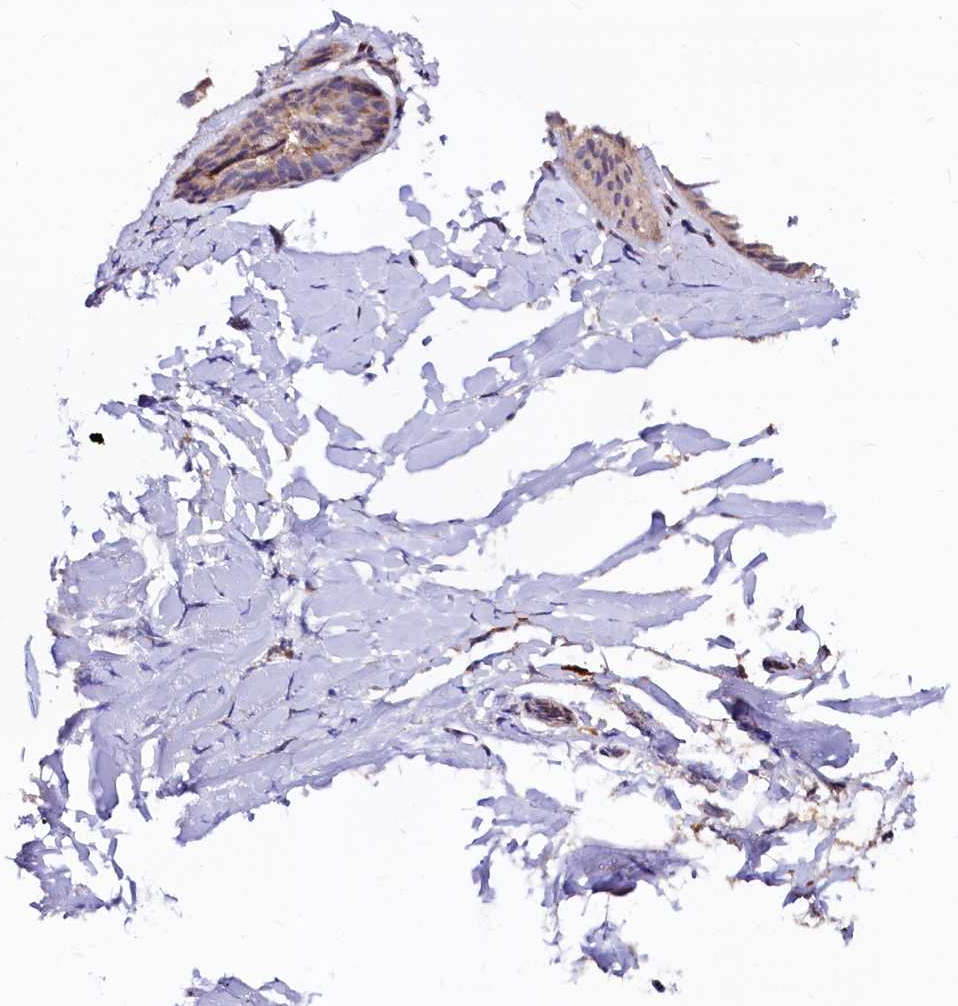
{"staining": {"intensity": "weak", "quantity": "<25%", "location": "cytoplasmic/membranous"}, "tissue": "adipose tissue", "cell_type": "Adipocytes", "image_type": "normal", "snomed": [{"axis": "morphology", "description": "Normal tissue, NOS"}, {"axis": "morphology", "description": "Fibrosis, NOS"}, {"axis": "topography", "description": "Breast"}, {"axis": "topography", "description": "Adipose tissue"}], "caption": "Adipocytes are negative for protein expression in unremarkable human adipose tissue. (DAB IHC, high magnification).", "gene": "C5orf15", "patient": {"sex": "female", "age": 39}}